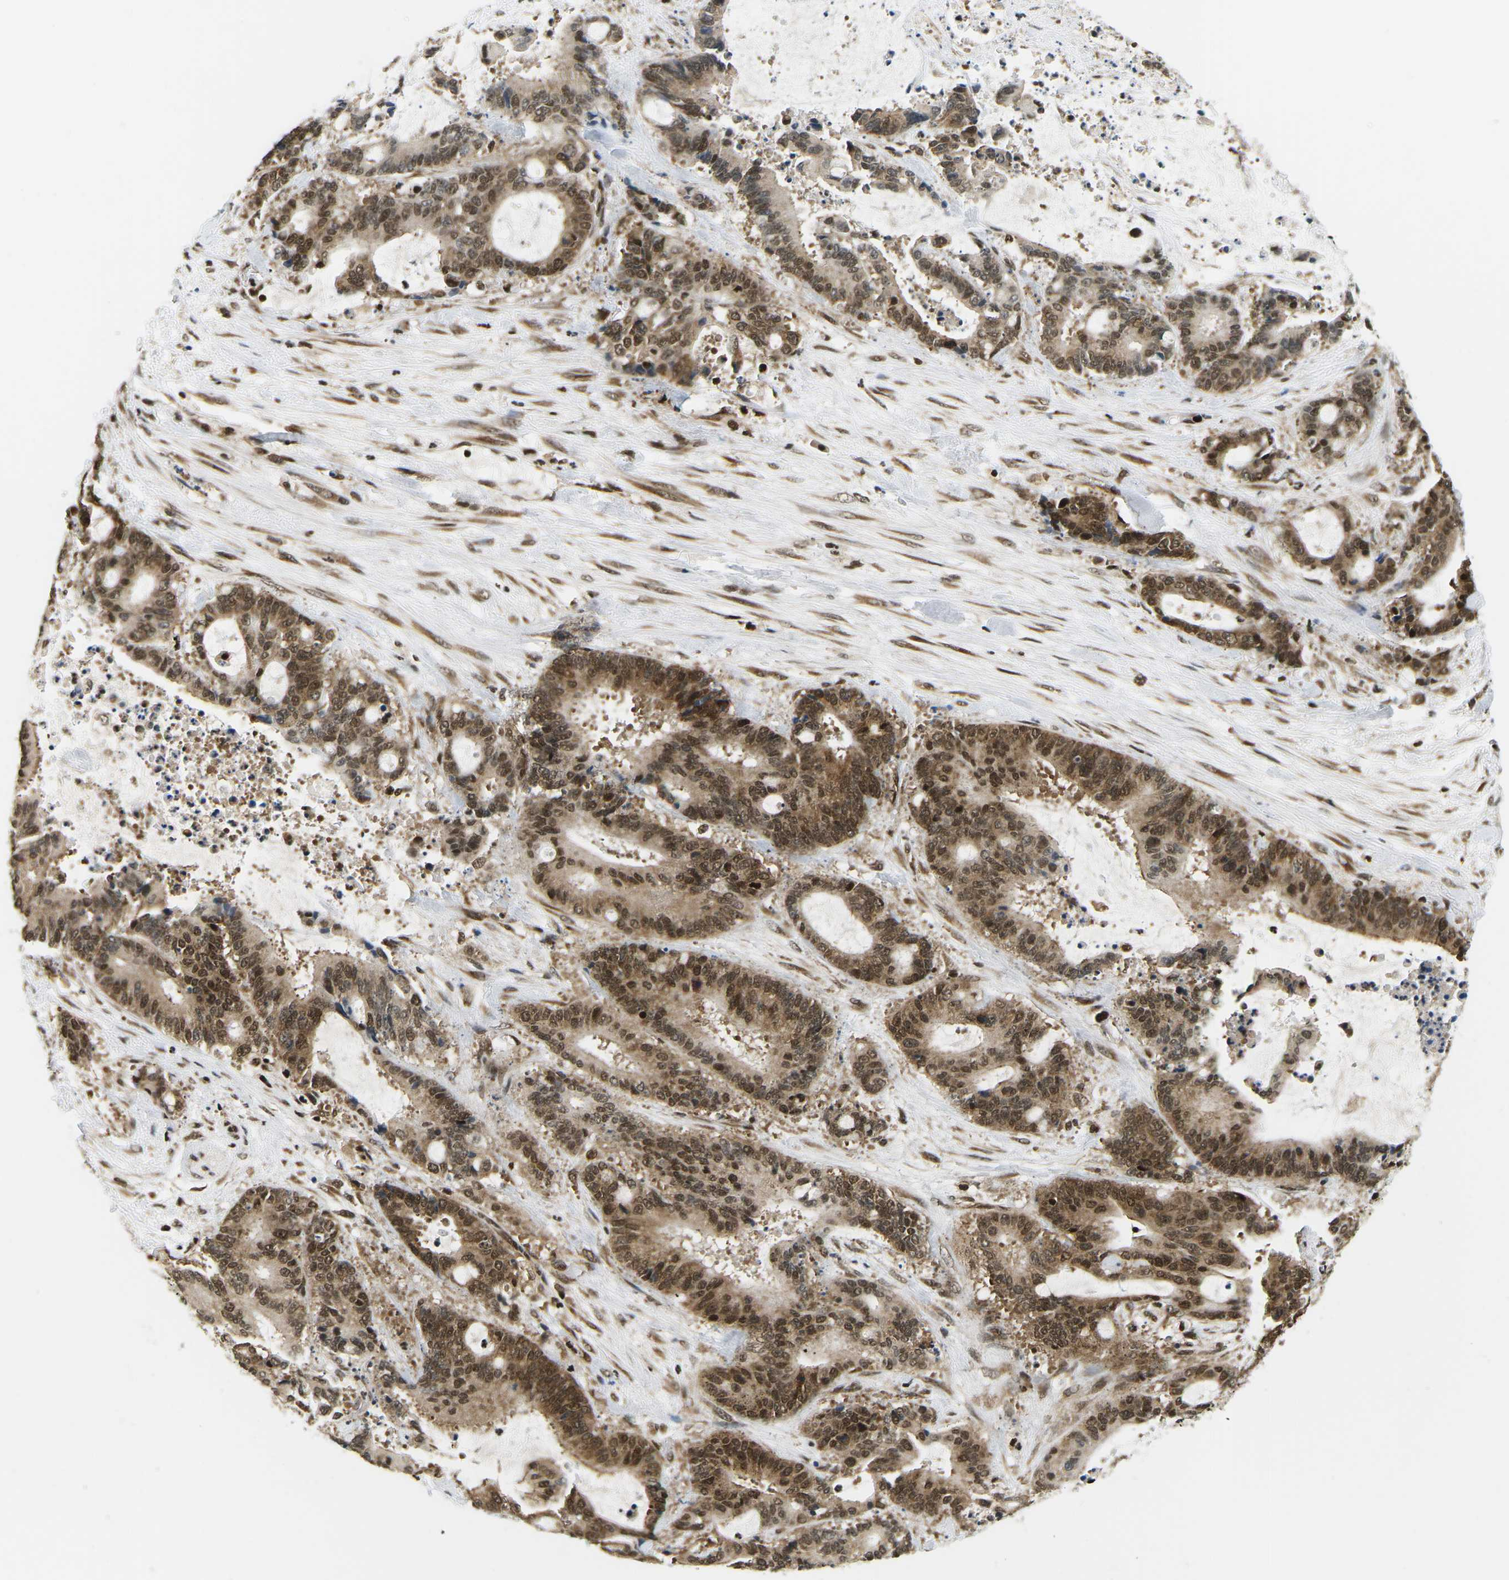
{"staining": {"intensity": "moderate", "quantity": ">75%", "location": "cytoplasmic/membranous,nuclear"}, "tissue": "liver cancer", "cell_type": "Tumor cells", "image_type": "cancer", "snomed": [{"axis": "morphology", "description": "Normal tissue, NOS"}, {"axis": "morphology", "description": "Cholangiocarcinoma"}, {"axis": "topography", "description": "Liver"}, {"axis": "topography", "description": "Peripheral nerve tissue"}], "caption": "Protein expression analysis of cholangiocarcinoma (liver) displays moderate cytoplasmic/membranous and nuclear staining in about >75% of tumor cells.", "gene": "CELF1", "patient": {"sex": "female", "age": 73}}